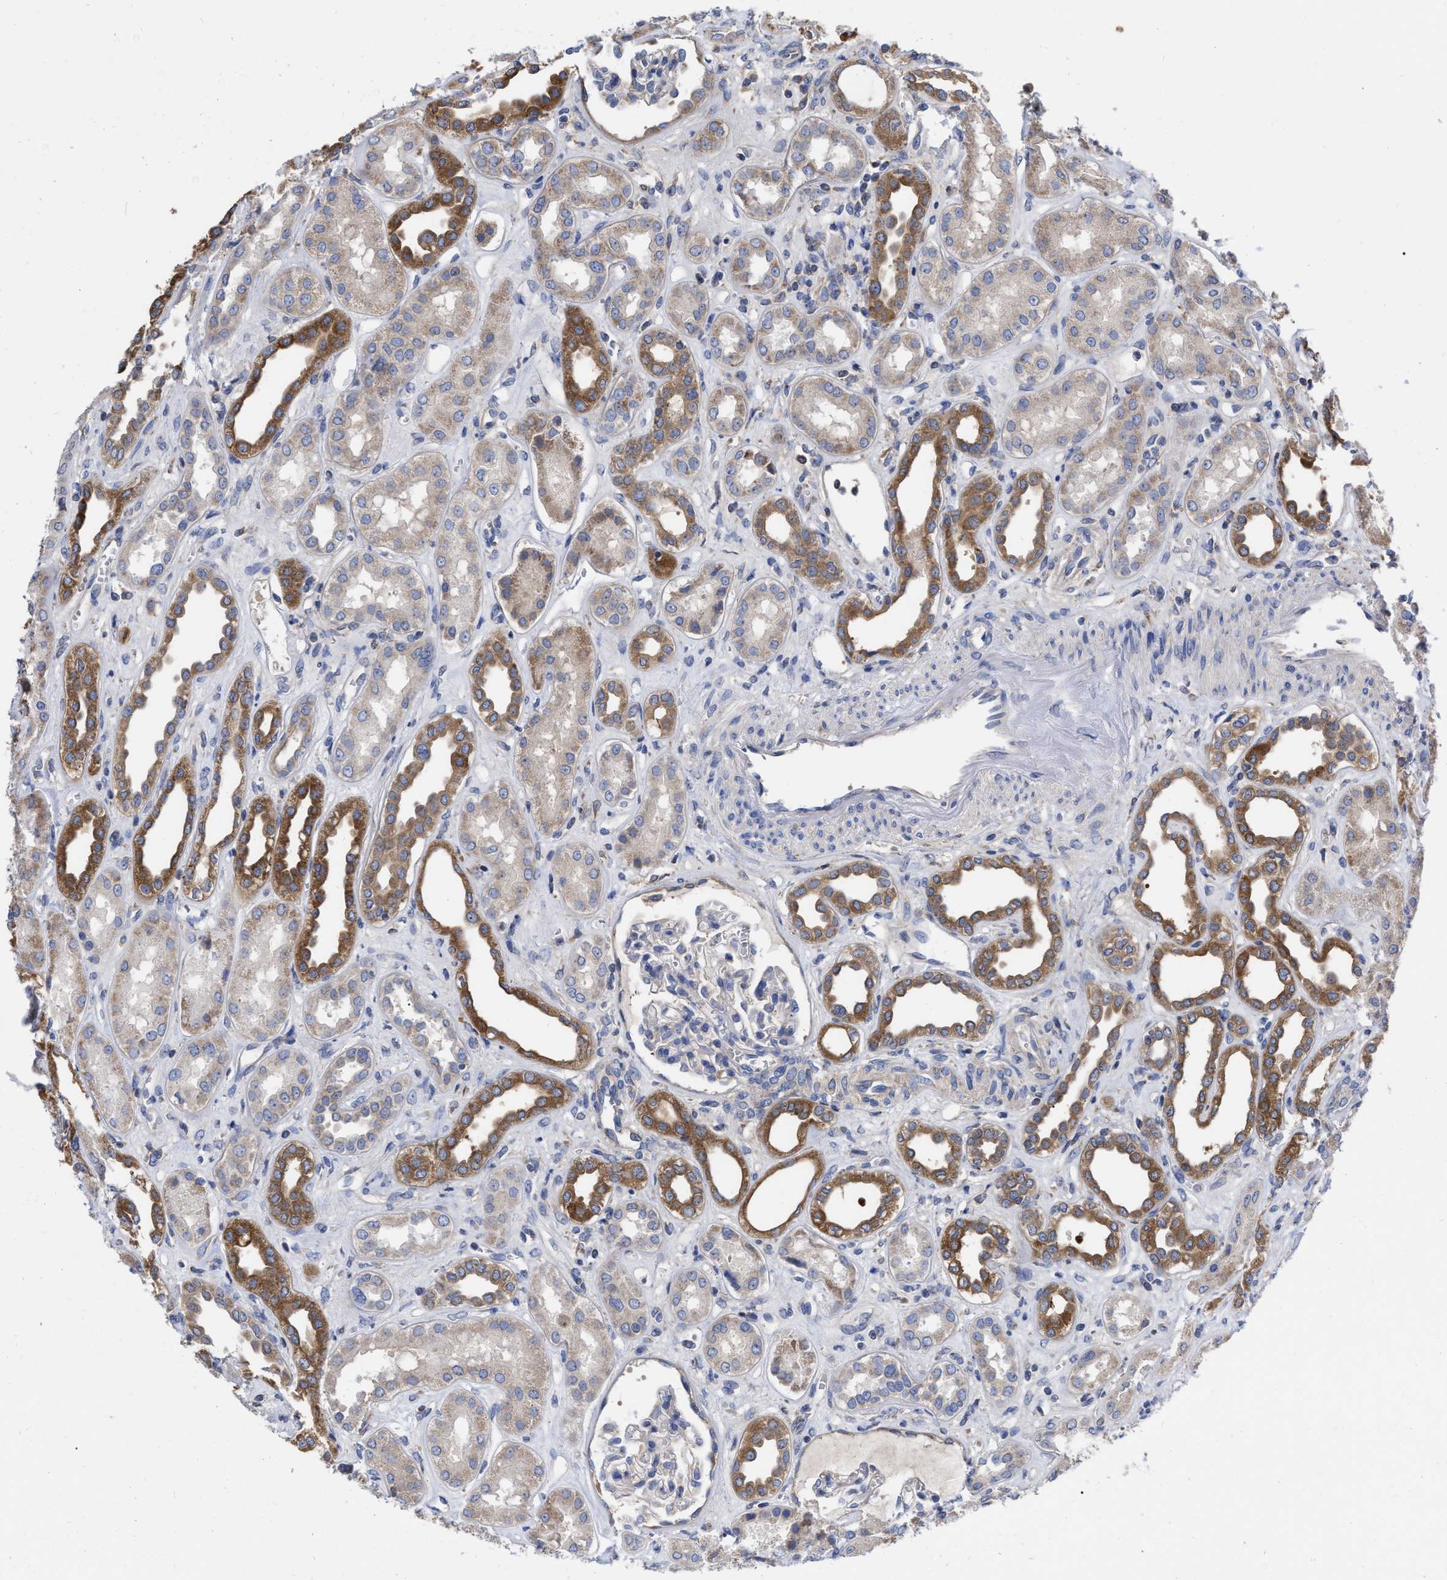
{"staining": {"intensity": "negative", "quantity": "none", "location": "none"}, "tissue": "kidney", "cell_type": "Cells in glomeruli", "image_type": "normal", "snomed": [{"axis": "morphology", "description": "Normal tissue, NOS"}, {"axis": "topography", "description": "Kidney"}], "caption": "Normal kidney was stained to show a protein in brown. There is no significant staining in cells in glomeruli.", "gene": "CDKN2C", "patient": {"sex": "male", "age": 59}}